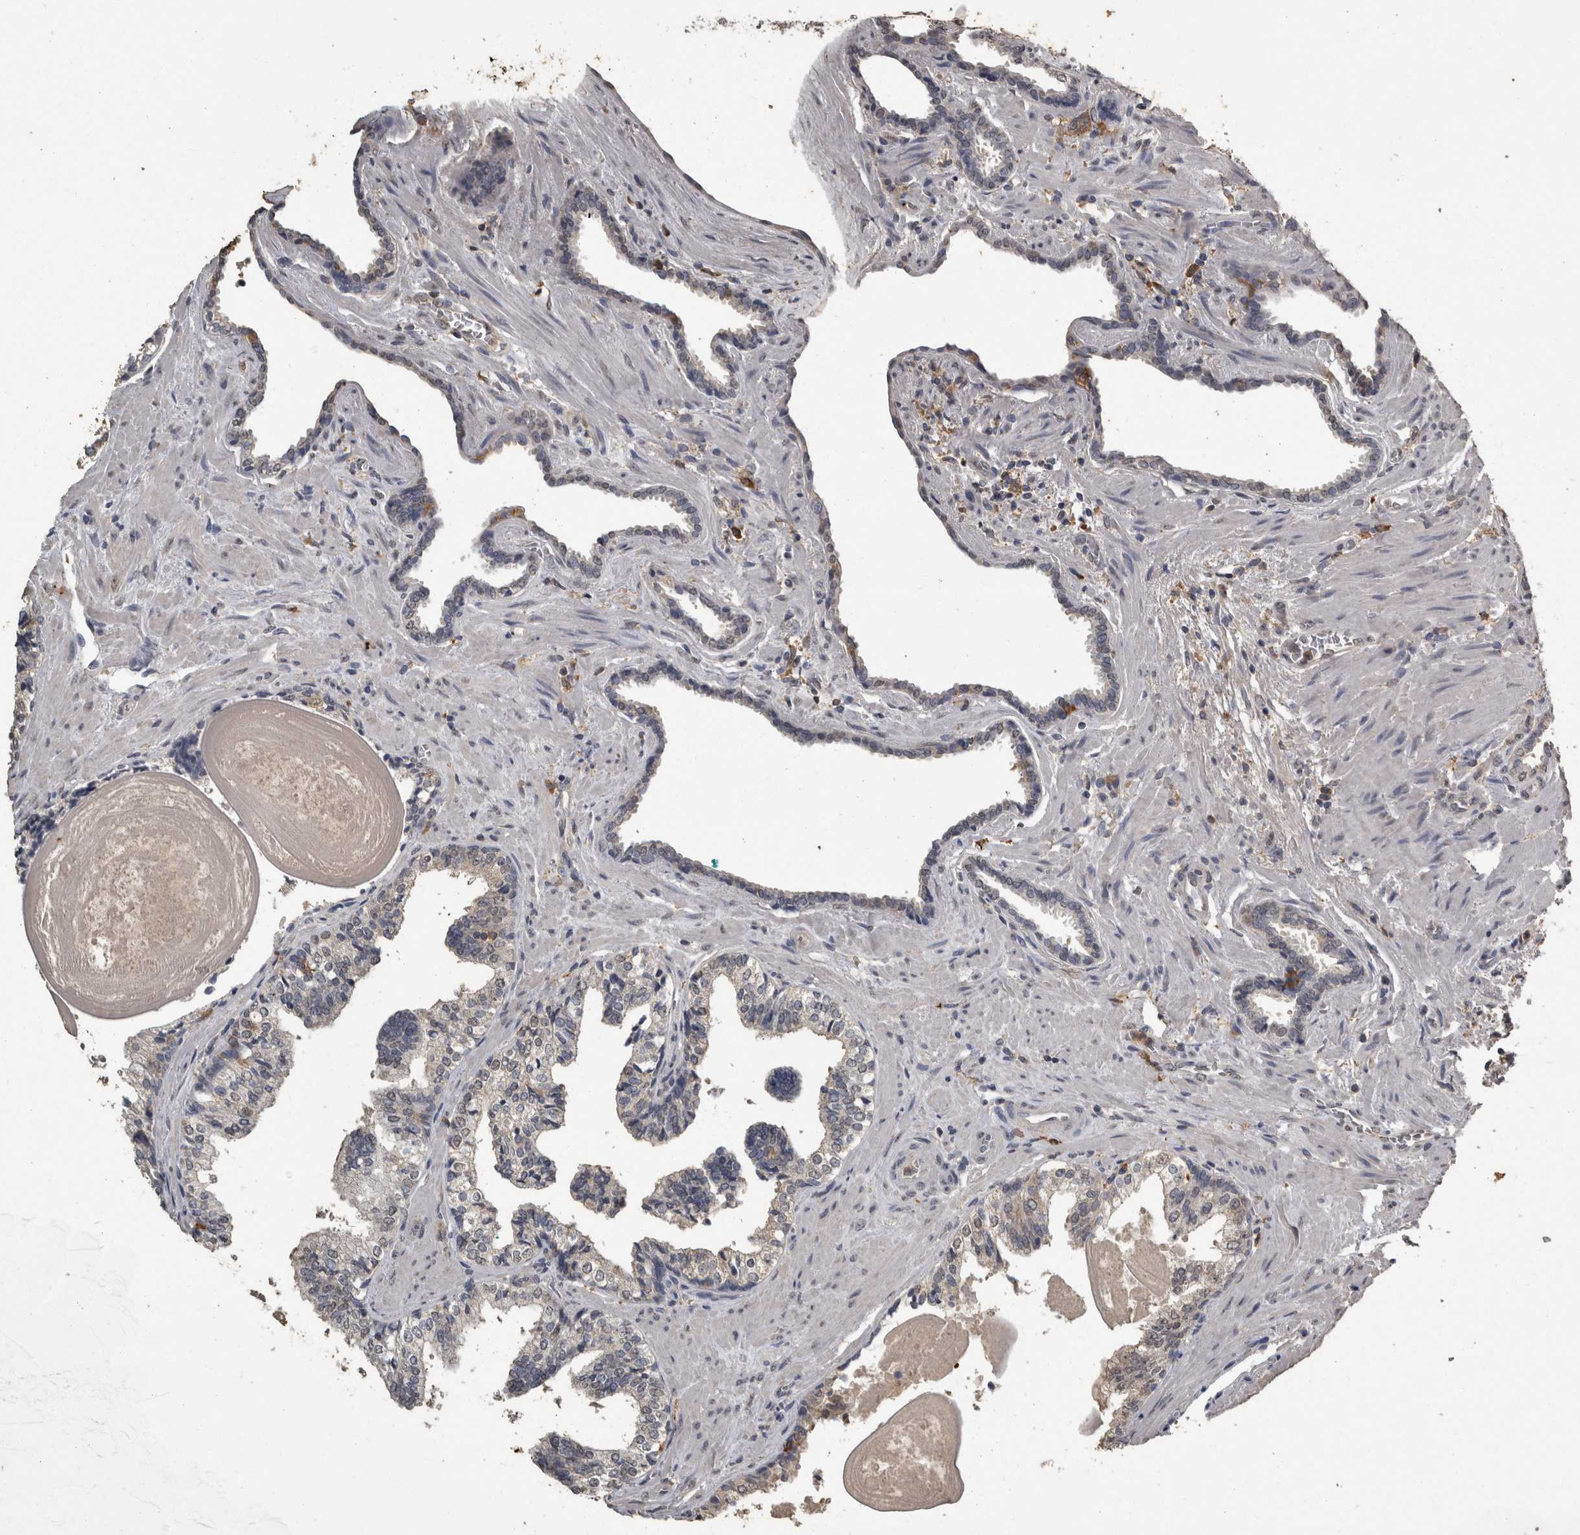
{"staining": {"intensity": "weak", "quantity": "25%-75%", "location": "cytoplasmic/membranous"}, "tissue": "prostate cancer", "cell_type": "Tumor cells", "image_type": "cancer", "snomed": [{"axis": "morphology", "description": "Adenocarcinoma, Low grade"}, {"axis": "topography", "description": "Prostate"}], "caption": "Adenocarcinoma (low-grade) (prostate) stained for a protein (brown) demonstrates weak cytoplasmic/membranous positive positivity in about 25%-75% of tumor cells.", "gene": "PIK3AP1", "patient": {"sex": "male", "age": 60}}